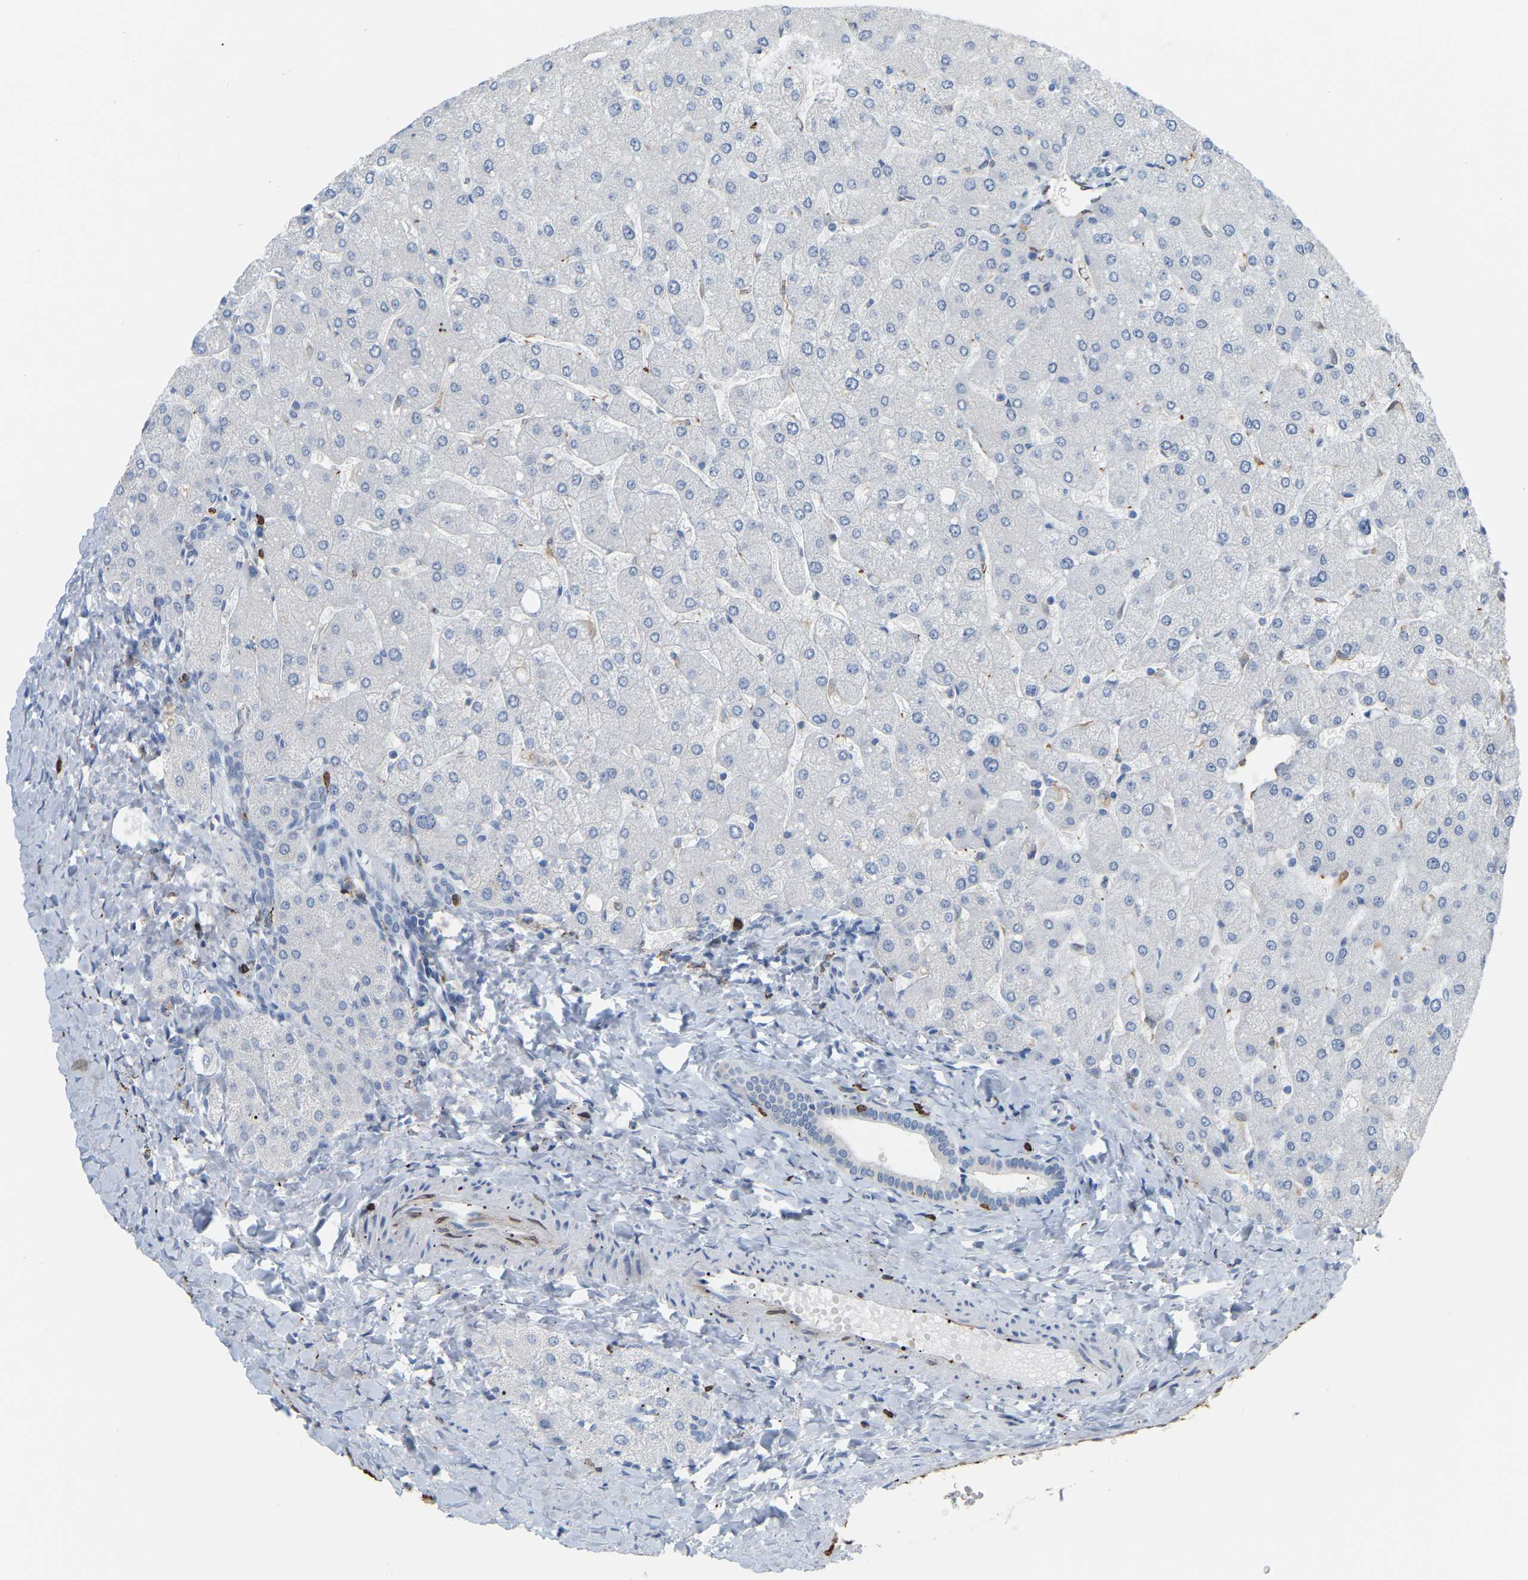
{"staining": {"intensity": "negative", "quantity": "none", "location": "none"}, "tissue": "liver", "cell_type": "Cholangiocytes", "image_type": "normal", "snomed": [{"axis": "morphology", "description": "Normal tissue, NOS"}, {"axis": "topography", "description": "Liver"}], "caption": "DAB (3,3'-diaminobenzidine) immunohistochemical staining of benign human liver exhibits no significant staining in cholangiocytes.", "gene": "PTGS1", "patient": {"sex": "male", "age": 55}}